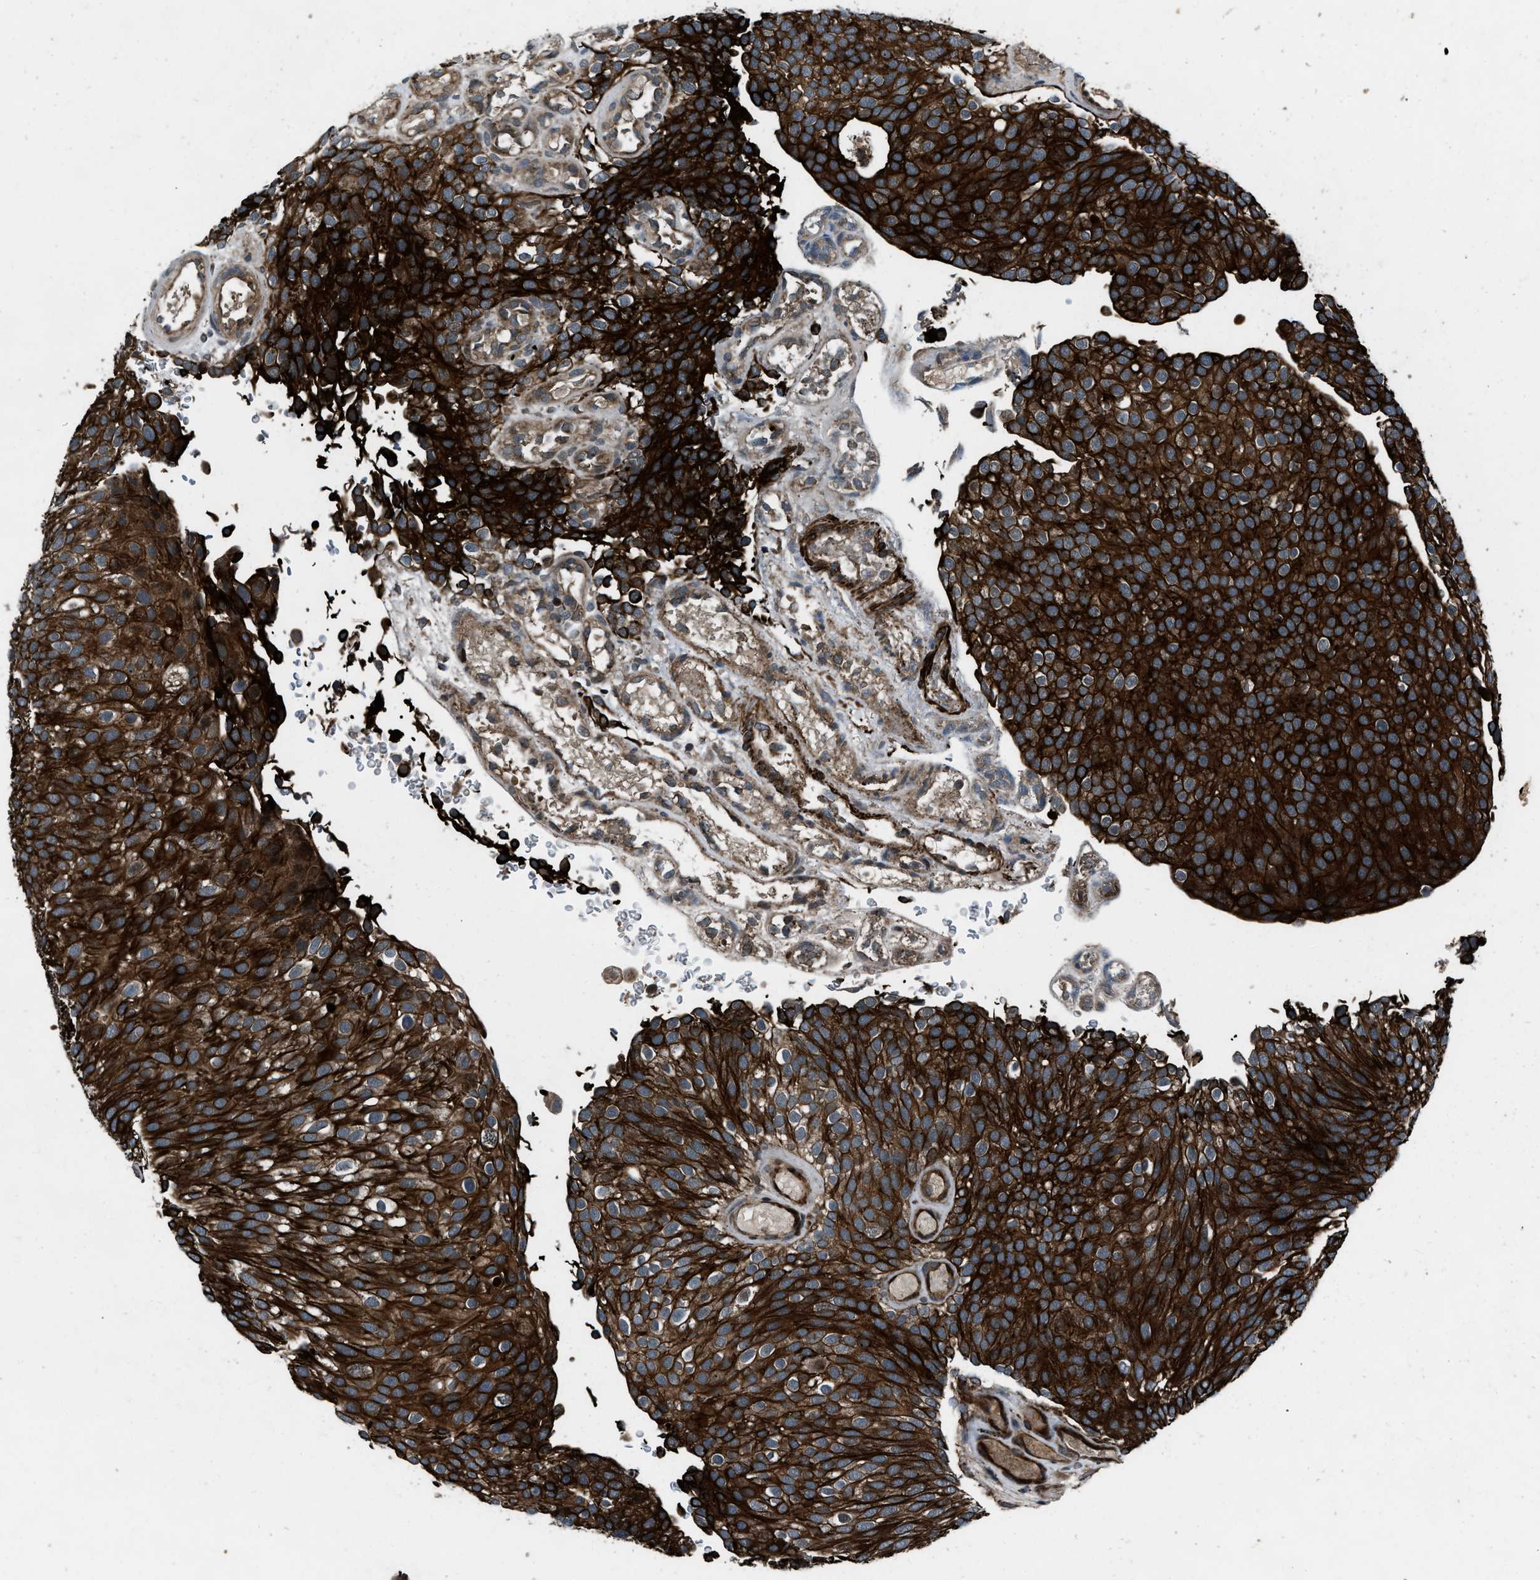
{"staining": {"intensity": "strong", "quantity": ">75%", "location": "cytoplasmic/membranous"}, "tissue": "urothelial cancer", "cell_type": "Tumor cells", "image_type": "cancer", "snomed": [{"axis": "morphology", "description": "Urothelial carcinoma, Low grade"}, {"axis": "topography", "description": "Urinary bladder"}], "caption": "An image of human urothelial cancer stained for a protein demonstrates strong cytoplasmic/membranous brown staining in tumor cells.", "gene": "IRAK4", "patient": {"sex": "male", "age": 78}}